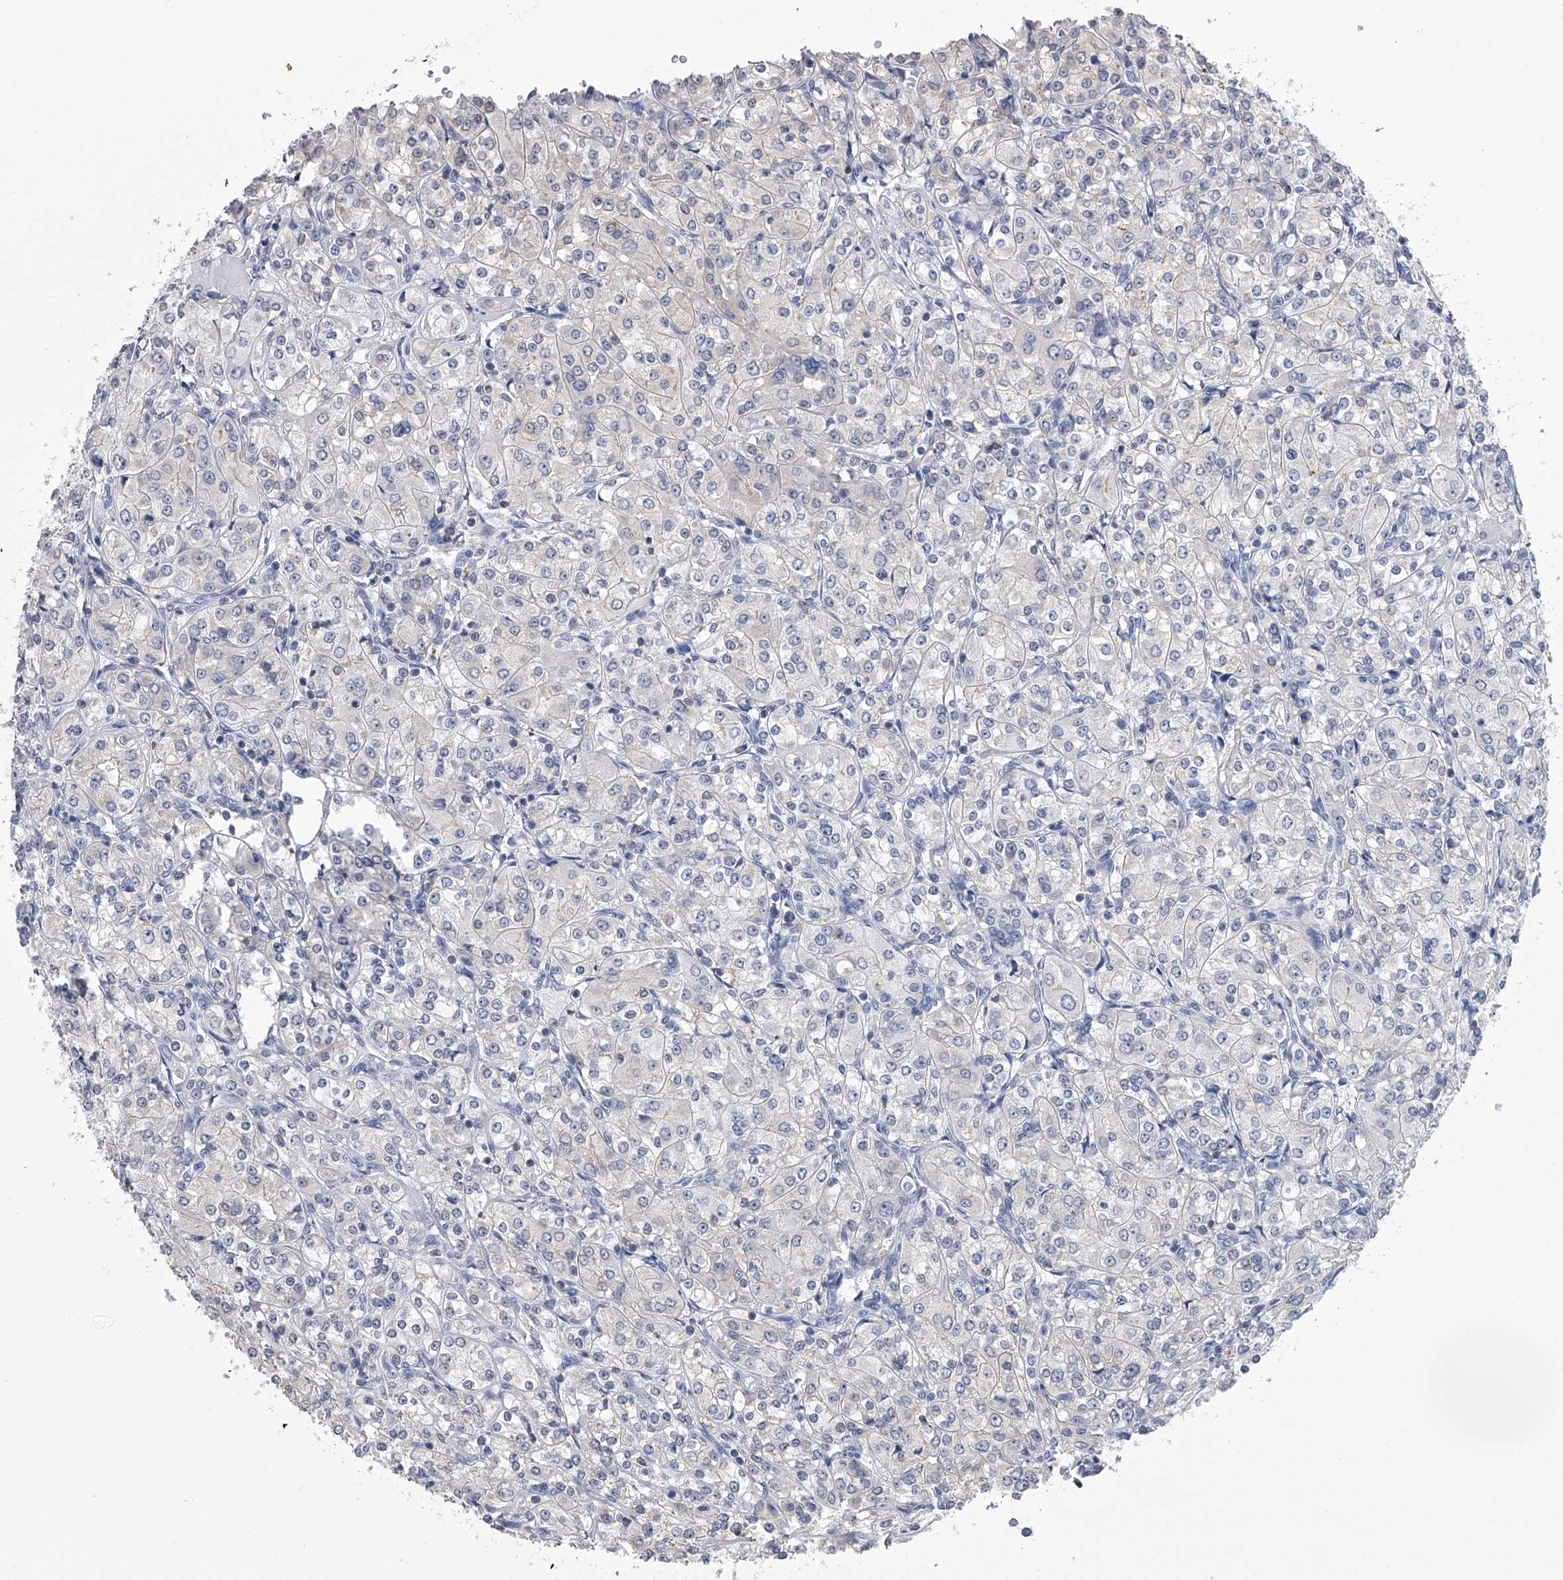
{"staining": {"intensity": "negative", "quantity": "none", "location": "none"}, "tissue": "renal cancer", "cell_type": "Tumor cells", "image_type": "cancer", "snomed": [{"axis": "morphology", "description": "Adenocarcinoma, NOS"}, {"axis": "topography", "description": "Kidney"}], "caption": "An immunohistochemistry (IHC) image of adenocarcinoma (renal) is shown. There is no staining in tumor cells of adenocarcinoma (renal). (DAB immunohistochemistry visualized using brightfield microscopy, high magnification).", "gene": "TASP1", "patient": {"sex": "male", "age": 77}}